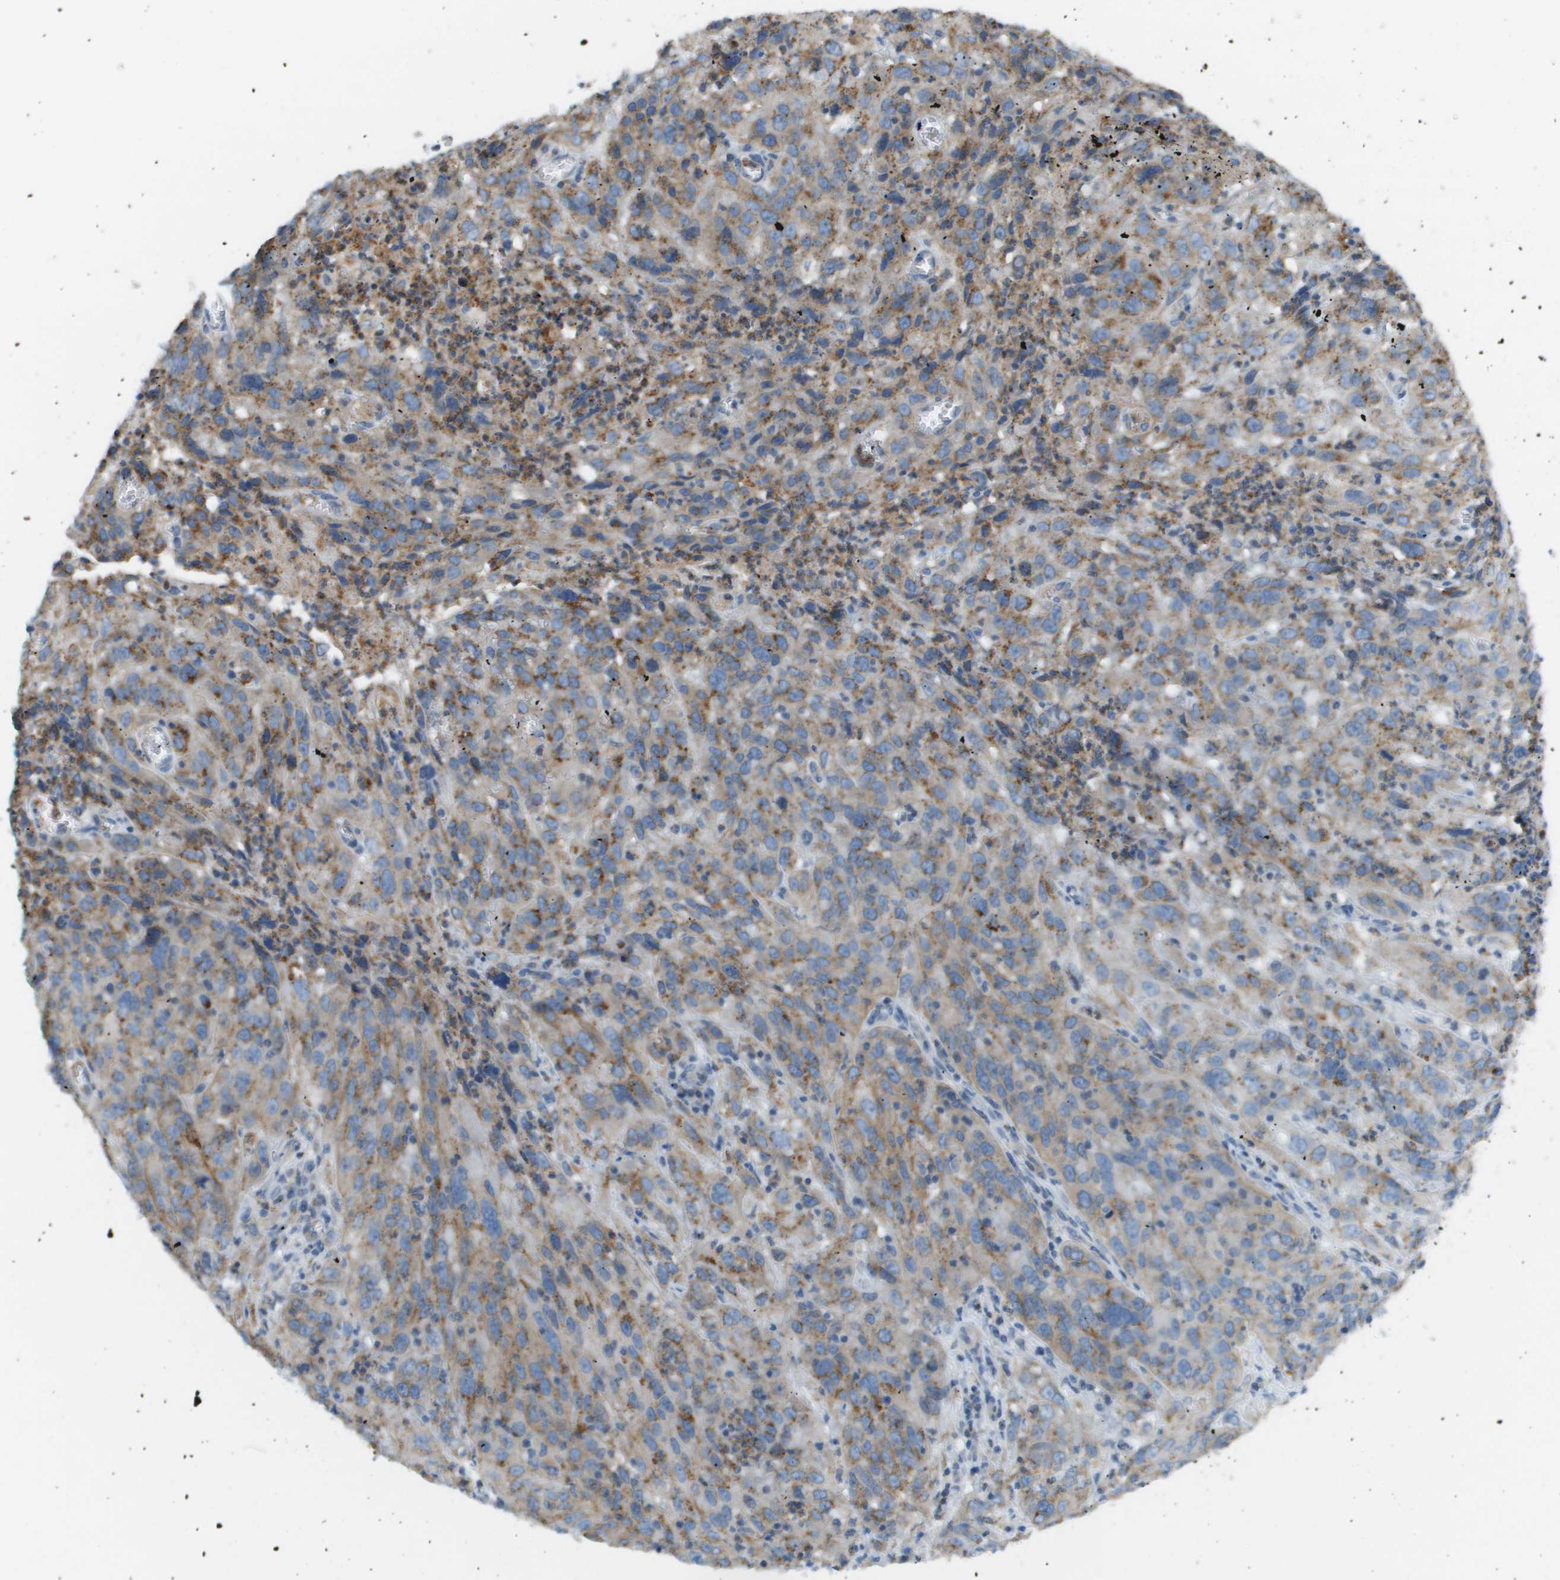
{"staining": {"intensity": "weak", "quantity": ">75%", "location": "cytoplasmic/membranous"}, "tissue": "cervical cancer", "cell_type": "Tumor cells", "image_type": "cancer", "snomed": [{"axis": "morphology", "description": "Squamous cell carcinoma, NOS"}, {"axis": "topography", "description": "Cervix"}], "caption": "Weak cytoplasmic/membranous expression is appreciated in approximately >75% of tumor cells in squamous cell carcinoma (cervical).", "gene": "MYH11", "patient": {"sex": "female", "age": 32}}